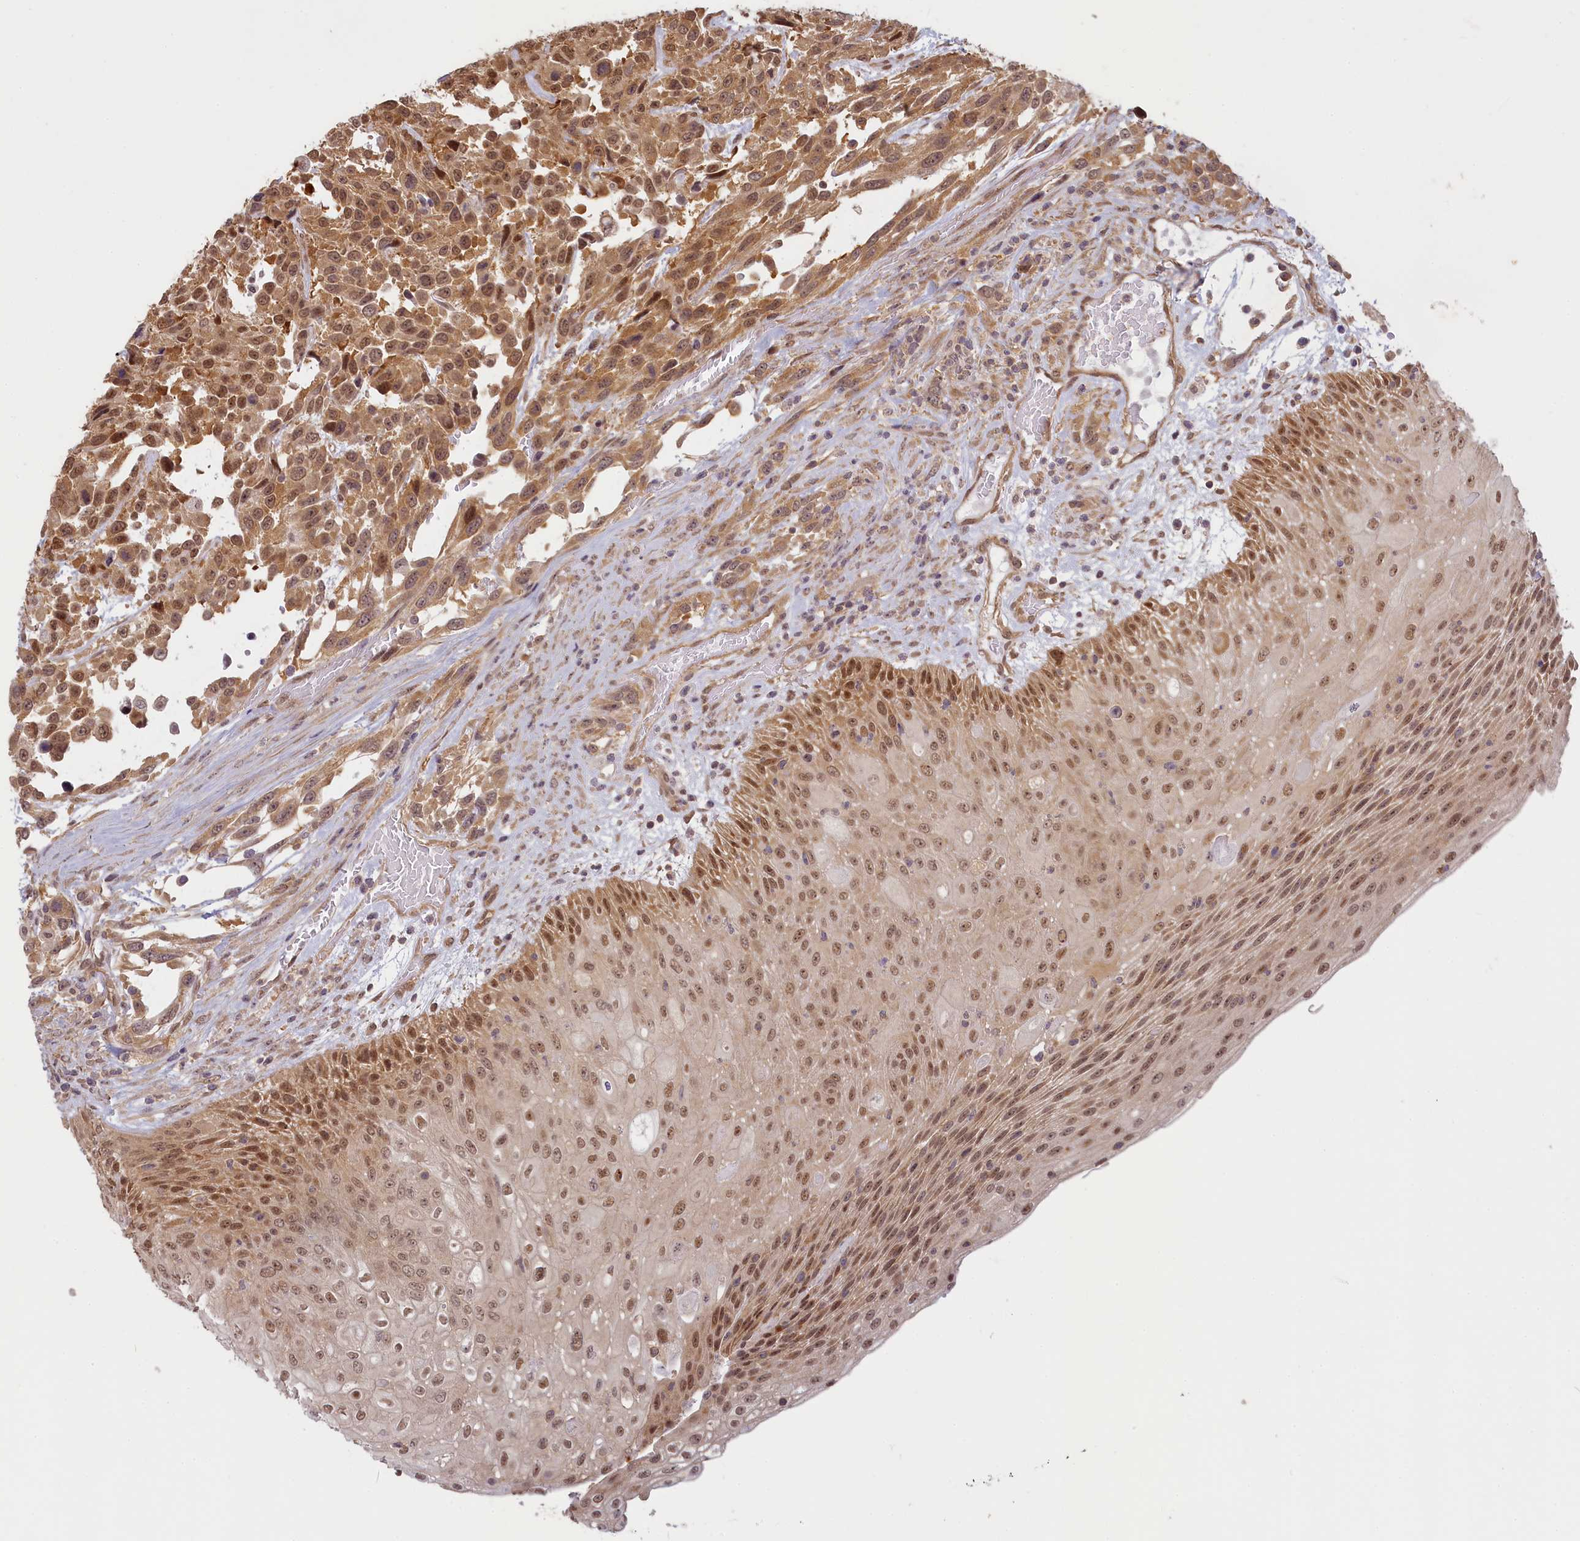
{"staining": {"intensity": "moderate", "quantity": ">75%", "location": "cytoplasmic/membranous,nuclear"}, "tissue": "urothelial cancer", "cell_type": "Tumor cells", "image_type": "cancer", "snomed": [{"axis": "morphology", "description": "Urothelial carcinoma, High grade"}, {"axis": "topography", "description": "Urinary bladder"}], "caption": "A brown stain highlights moderate cytoplasmic/membranous and nuclear expression of a protein in urothelial cancer tumor cells.", "gene": "C19orf44", "patient": {"sex": "female", "age": 70}}